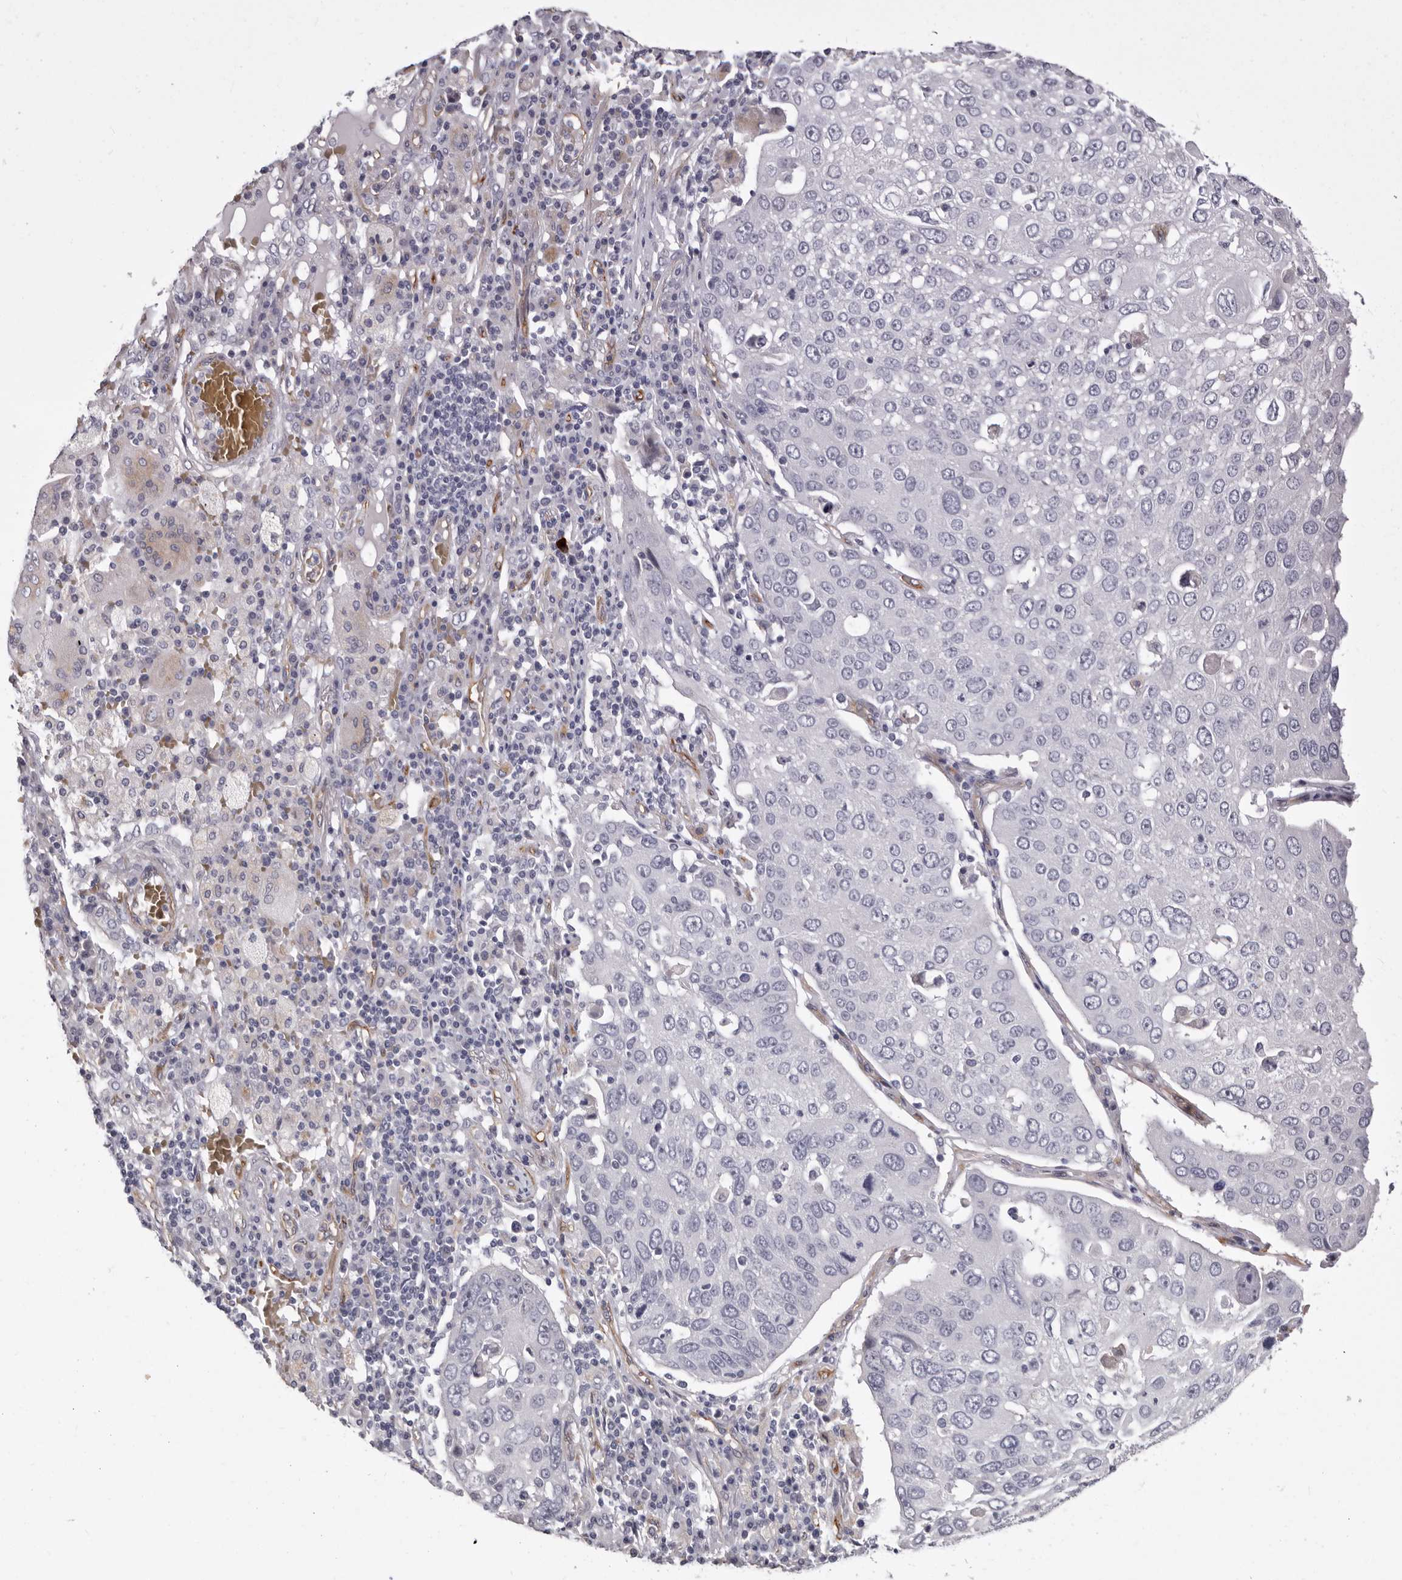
{"staining": {"intensity": "negative", "quantity": "none", "location": "none"}, "tissue": "lung cancer", "cell_type": "Tumor cells", "image_type": "cancer", "snomed": [{"axis": "morphology", "description": "Squamous cell carcinoma, NOS"}, {"axis": "topography", "description": "Lung"}], "caption": "Immunohistochemistry (IHC) of human squamous cell carcinoma (lung) reveals no staining in tumor cells.", "gene": "ADGRL4", "patient": {"sex": "male", "age": 65}}